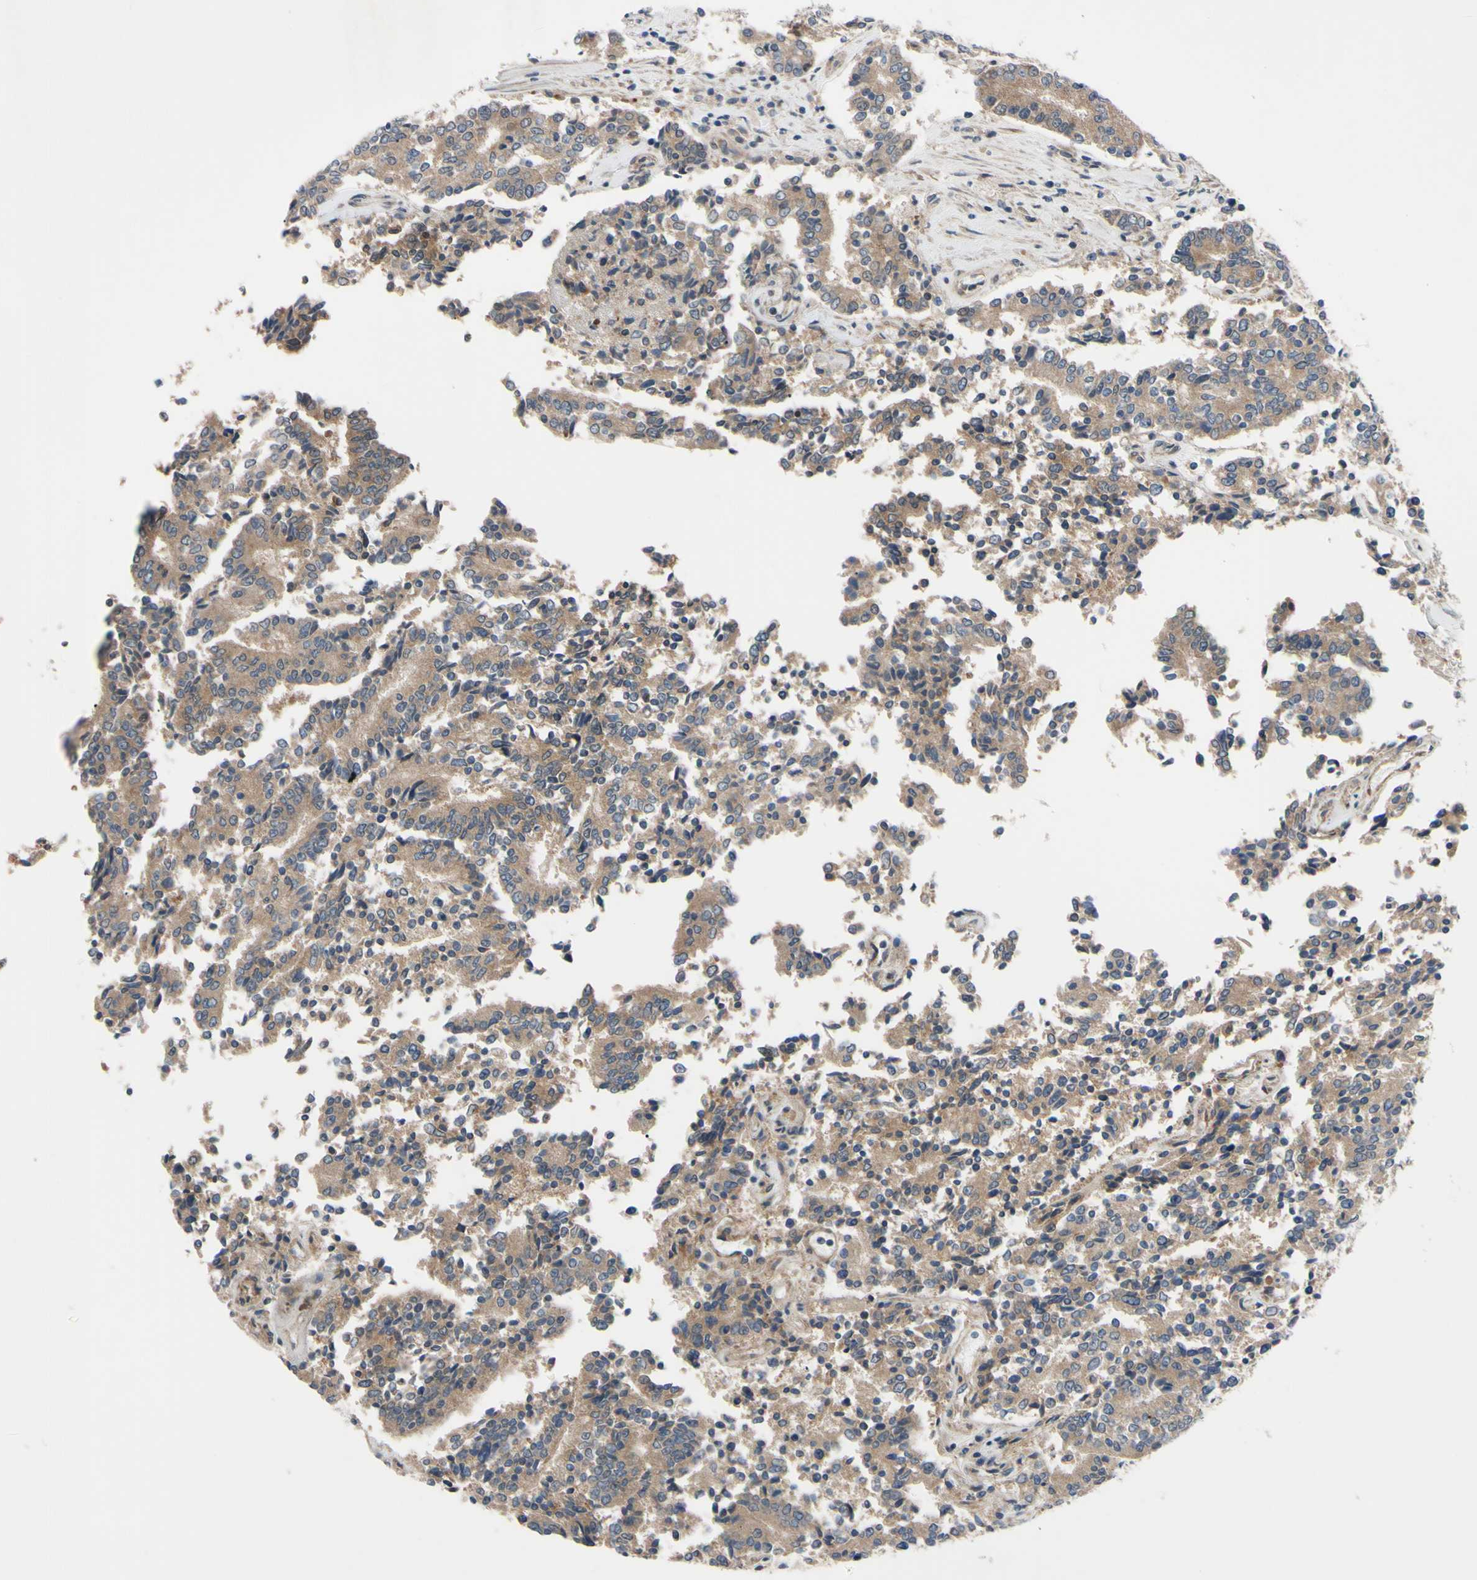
{"staining": {"intensity": "moderate", "quantity": ">75%", "location": "cytoplasmic/membranous"}, "tissue": "prostate cancer", "cell_type": "Tumor cells", "image_type": "cancer", "snomed": [{"axis": "morphology", "description": "Normal tissue, NOS"}, {"axis": "morphology", "description": "Adenocarcinoma, High grade"}, {"axis": "topography", "description": "Prostate"}, {"axis": "topography", "description": "Seminal veicle"}], "caption": "Protein staining exhibits moderate cytoplasmic/membranous staining in about >75% of tumor cells in prostate adenocarcinoma (high-grade).", "gene": "SVIL", "patient": {"sex": "male", "age": 55}}